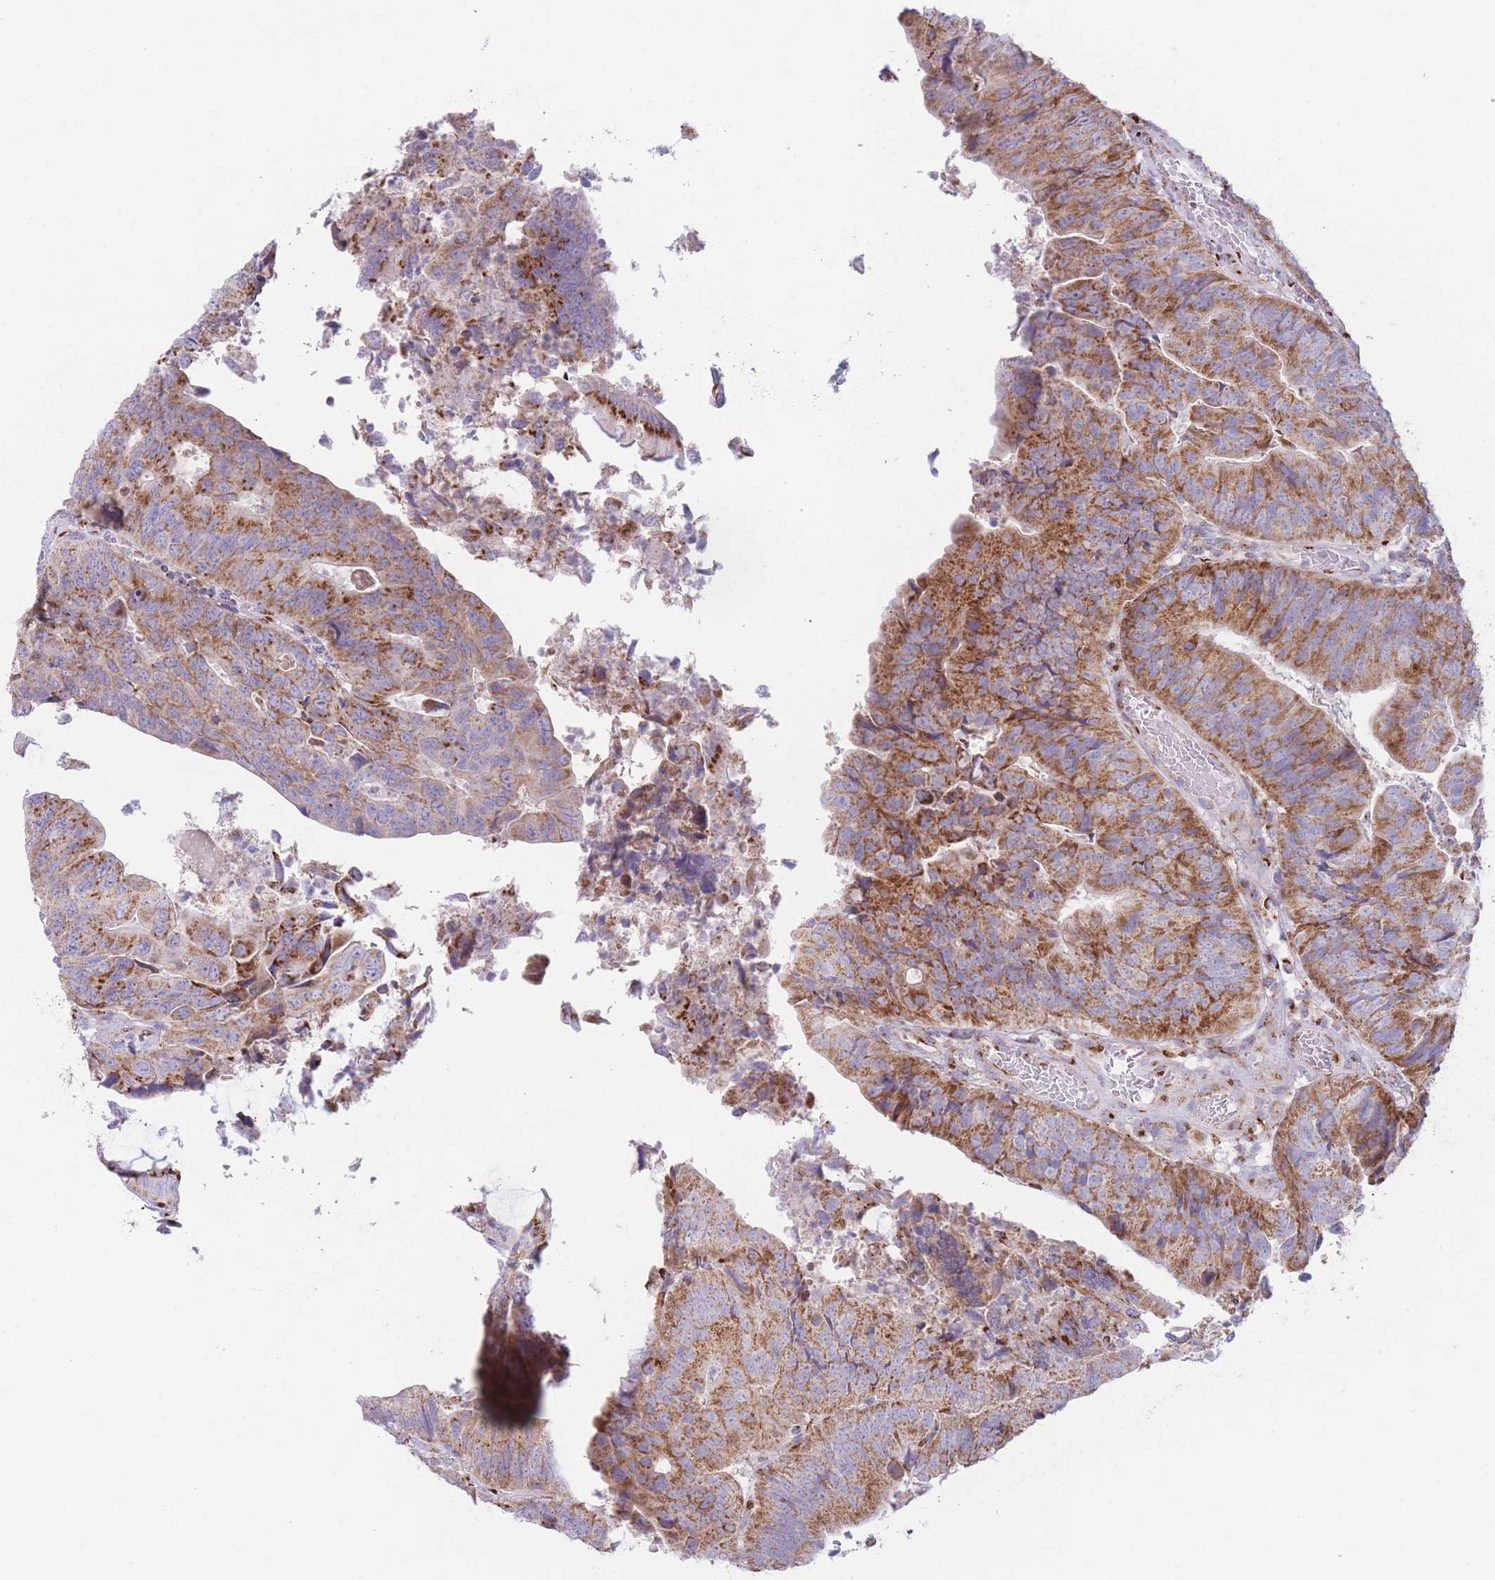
{"staining": {"intensity": "moderate", "quantity": ">75%", "location": "cytoplasmic/membranous"}, "tissue": "colorectal cancer", "cell_type": "Tumor cells", "image_type": "cancer", "snomed": [{"axis": "morphology", "description": "Adenocarcinoma, NOS"}, {"axis": "topography", "description": "Colon"}], "caption": "An immunohistochemistry photomicrograph of tumor tissue is shown. Protein staining in brown highlights moderate cytoplasmic/membranous positivity in colorectal cancer within tumor cells. The protein of interest is shown in brown color, while the nuclei are stained blue.", "gene": "MPND", "patient": {"sex": "female", "age": 67}}